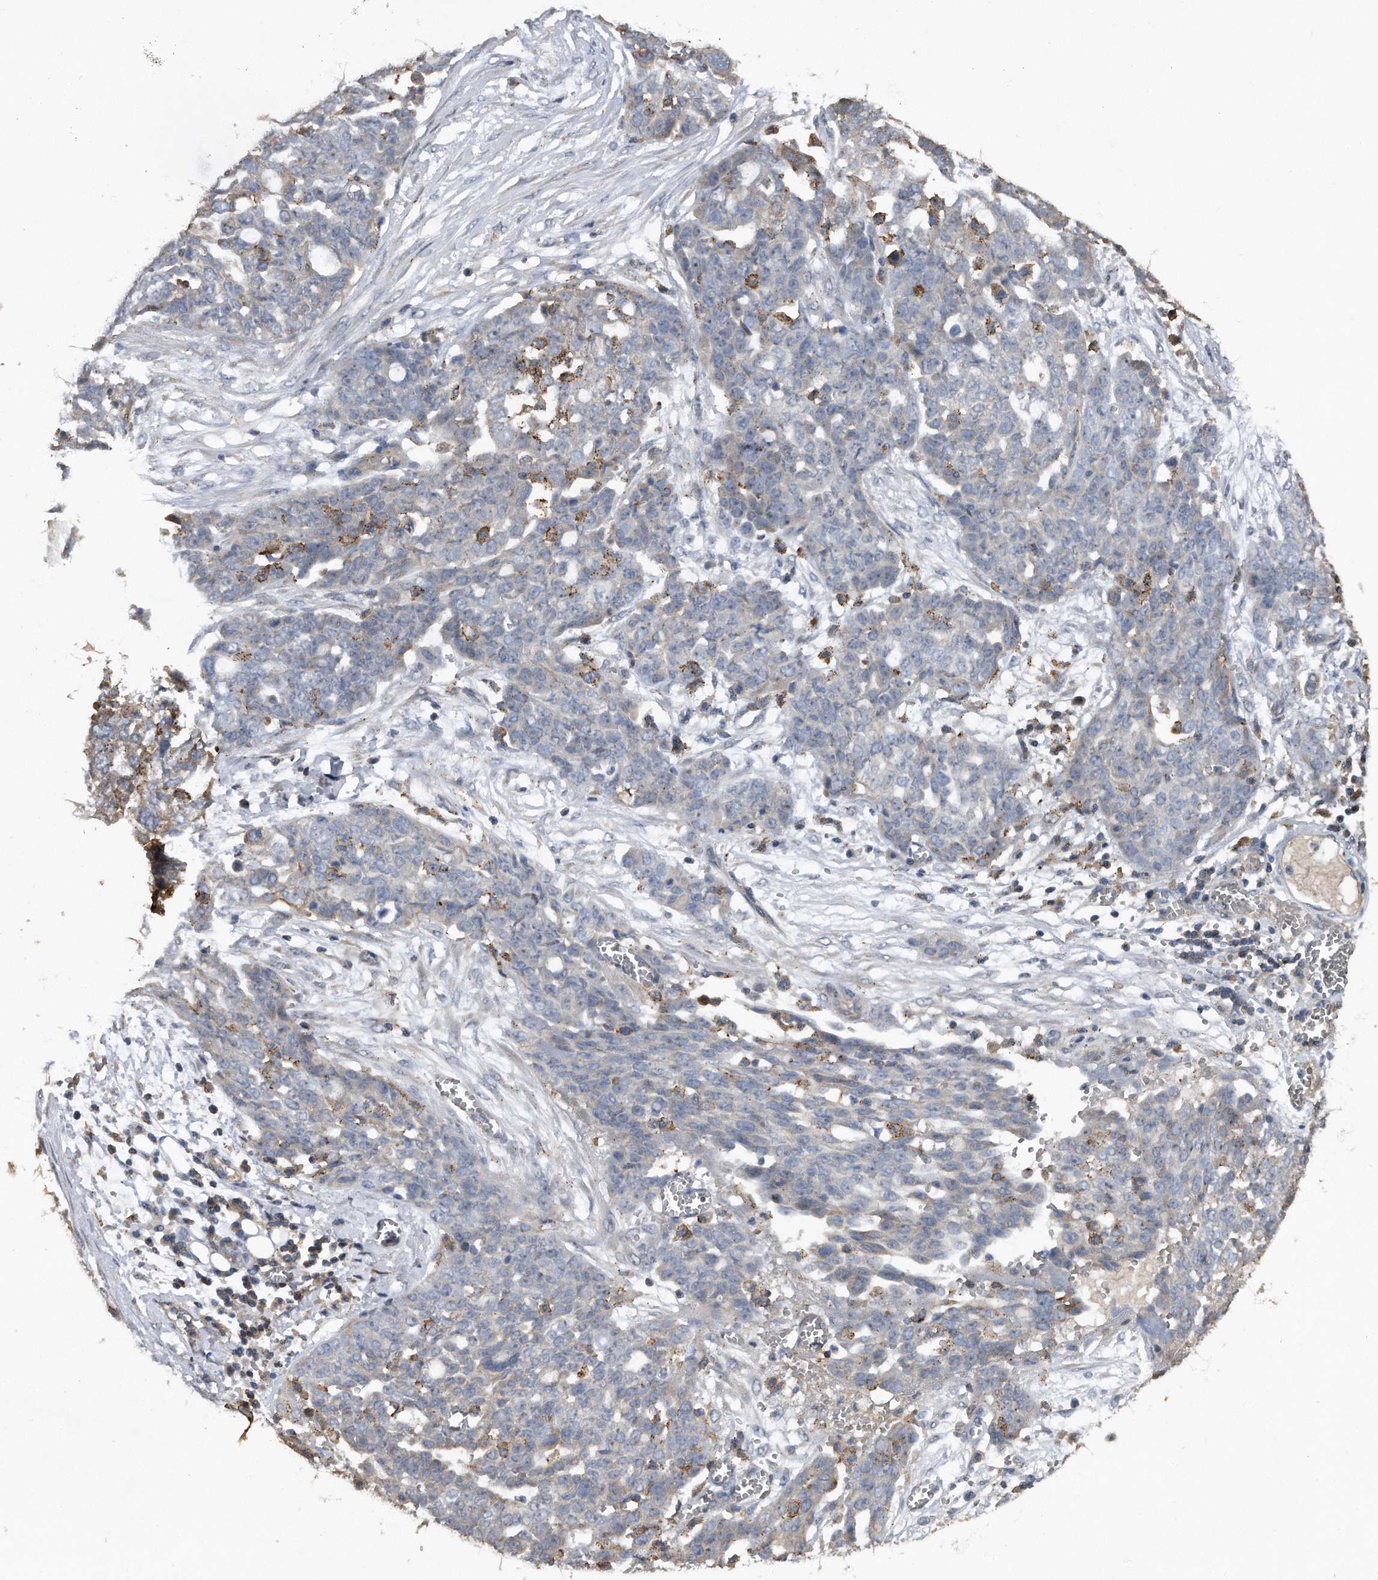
{"staining": {"intensity": "moderate", "quantity": "<25%", "location": "cytoplasmic/membranous"}, "tissue": "ovarian cancer", "cell_type": "Tumor cells", "image_type": "cancer", "snomed": [{"axis": "morphology", "description": "Cystadenocarcinoma, serous, NOS"}, {"axis": "topography", "description": "Soft tissue"}, {"axis": "topography", "description": "Ovary"}], "caption": "An IHC micrograph of tumor tissue is shown. Protein staining in brown highlights moderate cytoplasmic/membranous positivity in ovarian cancer (serous cystadenocarcinoma) within tumor cells.", "gene": "KCND3", "patient": {"sex": "female", "age": 57}}